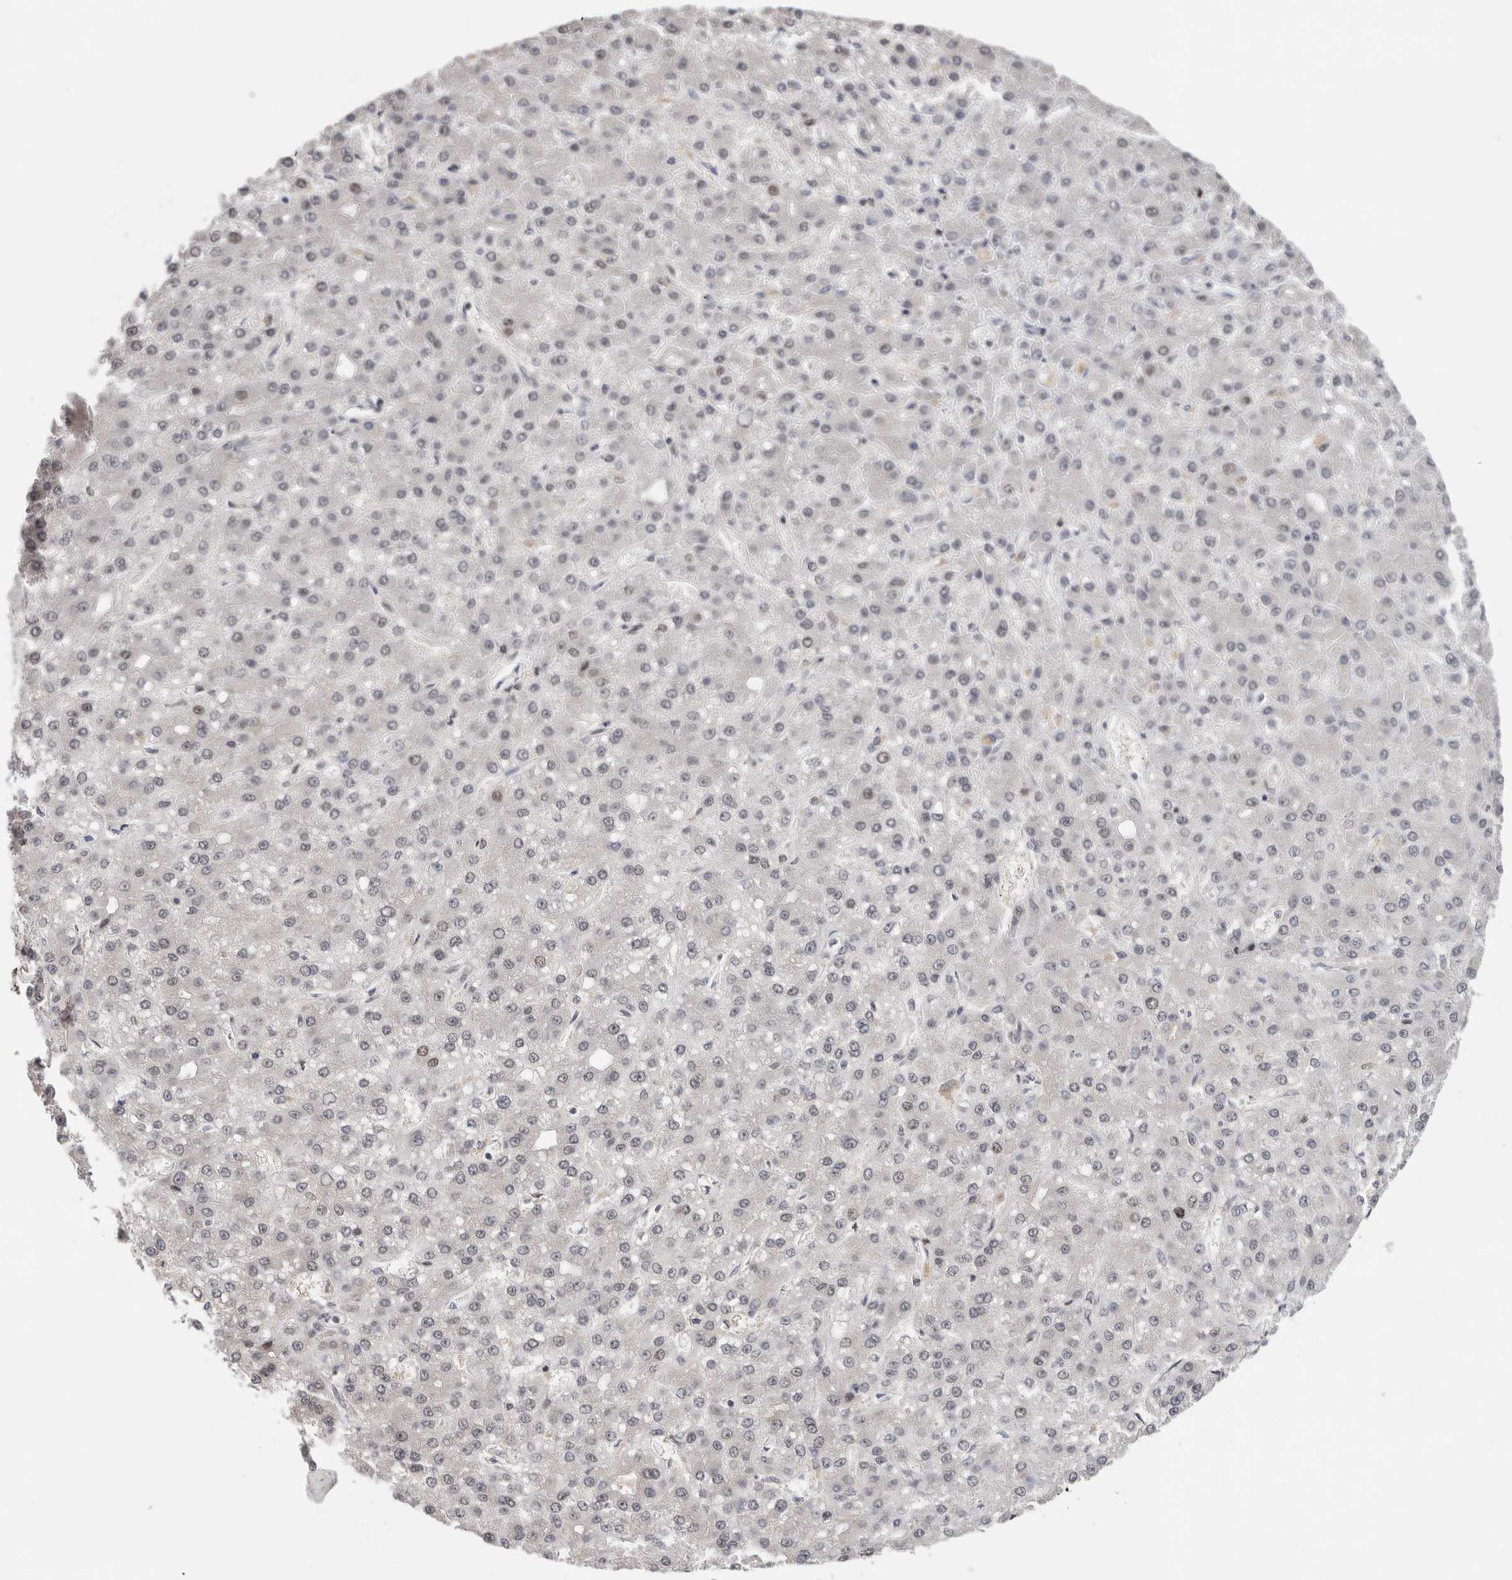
{"staining": {"intensity": "negative", "quantity": "none", "location": "none"}, "tissue": "liver cancer", "cell_type": "Tumor cells", "image_type": "cancer", "snomed": [{"axis": "morphology", "description": "Carcinoma, Hepatocellular, NOS"}, {"axis": "topography", "description": "Liver"}], "caption": "Tumor cells are negative for protein expression in human liver cancer.", "gene": "ZNF521", "patient": {"sex": "male", "age": 67}}